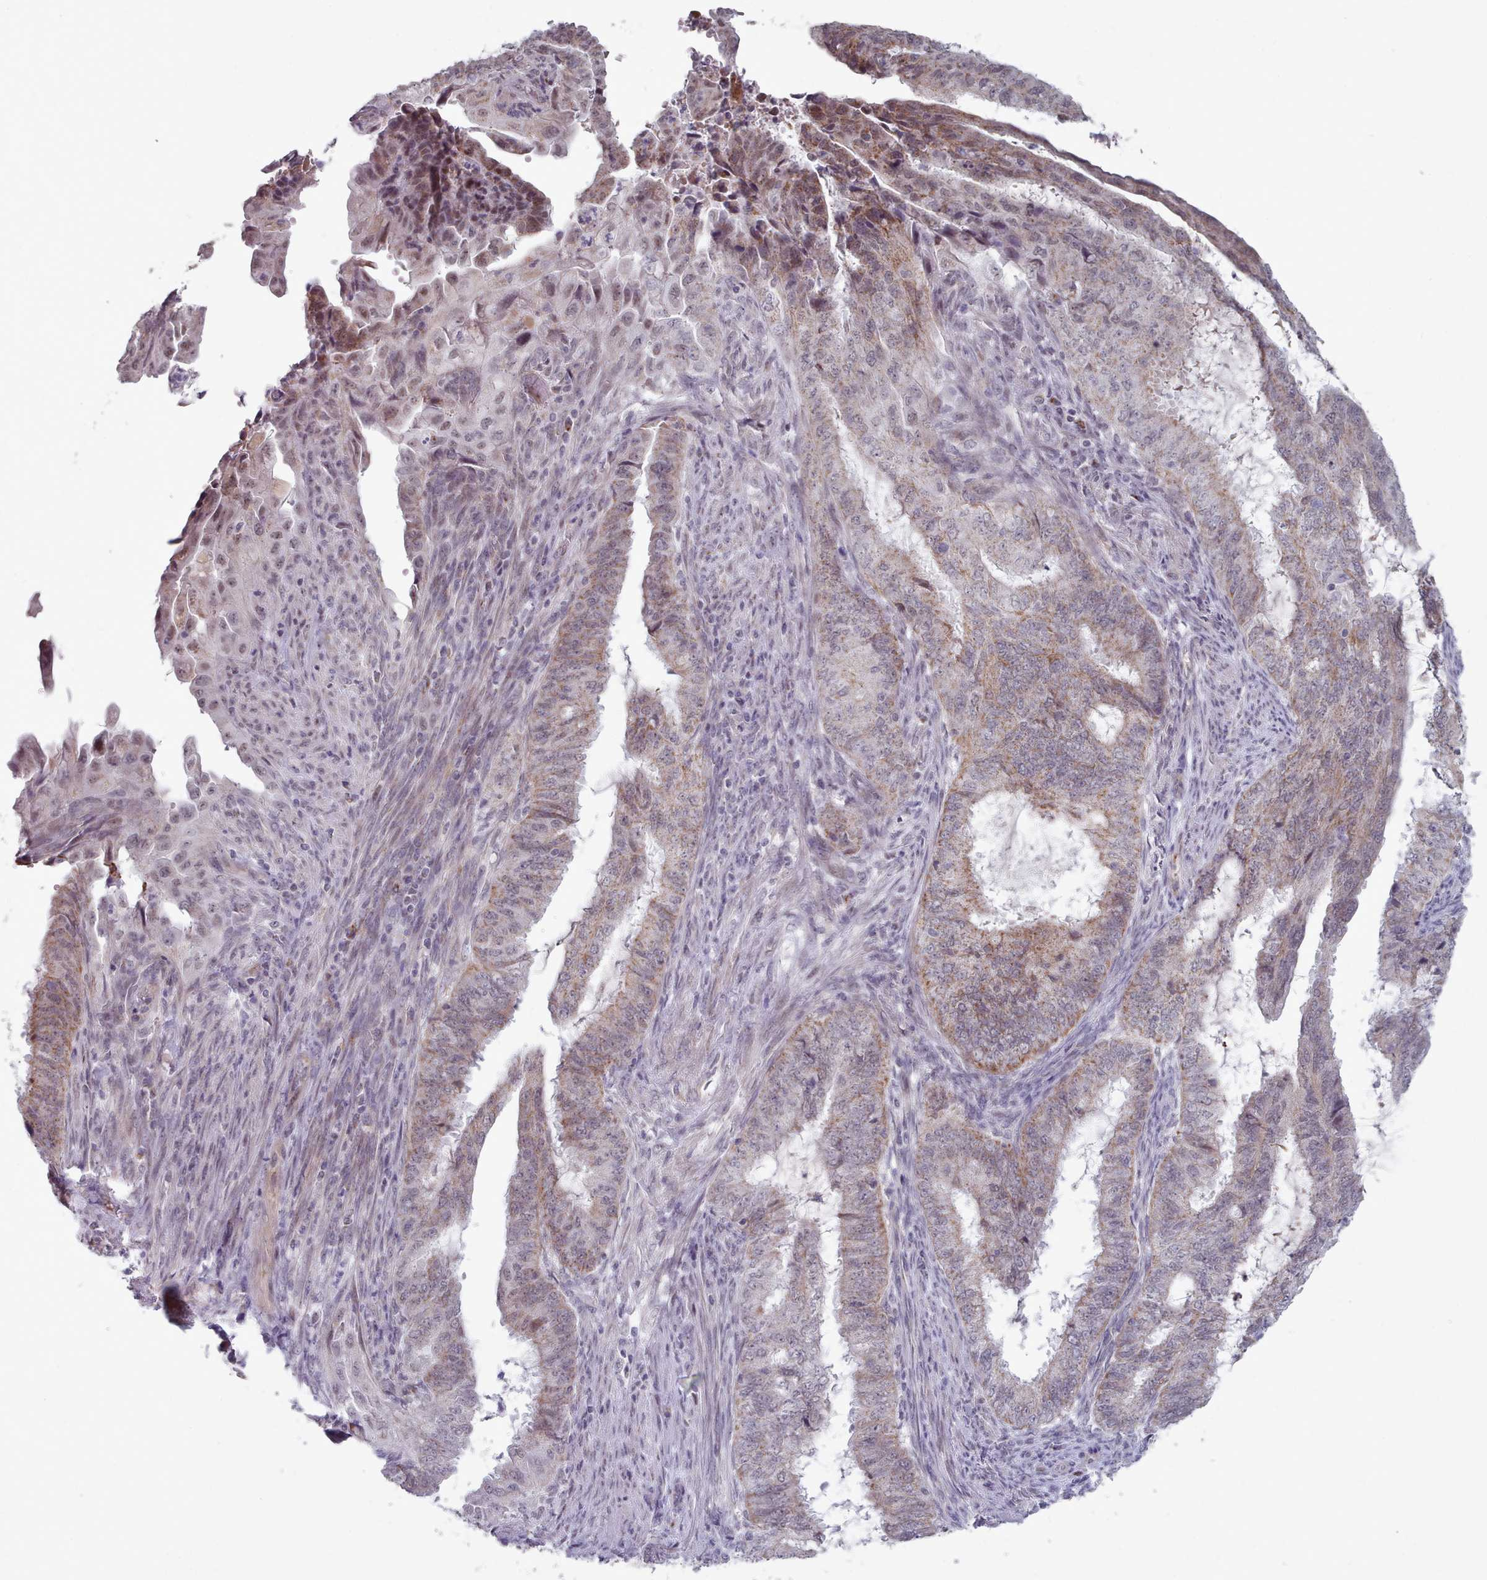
{"staining": {"intensity": "moderate", "quantity": "25%-75%", "location": "cytoplasmic/membranous,nuclear"}, "tissue": "endometrial cancer", "cell_type": "Tumor cells", "image_type": "cancer", "snomed": [{"axis": "morphology", "description": "Adenocarcinoma, NOS"}, {"axis": "topography", "description": "Endometrium"}], "caption": "Immunohistochemical staining of endometrial adenocarcinoma reveals medium levels of moderate cytoplasmic/membranous and nuclear protein positivity in about 25%-75% of tumor cells.", "gene": "TRARG1", "patient": {"sex": "female", "age": 51}}